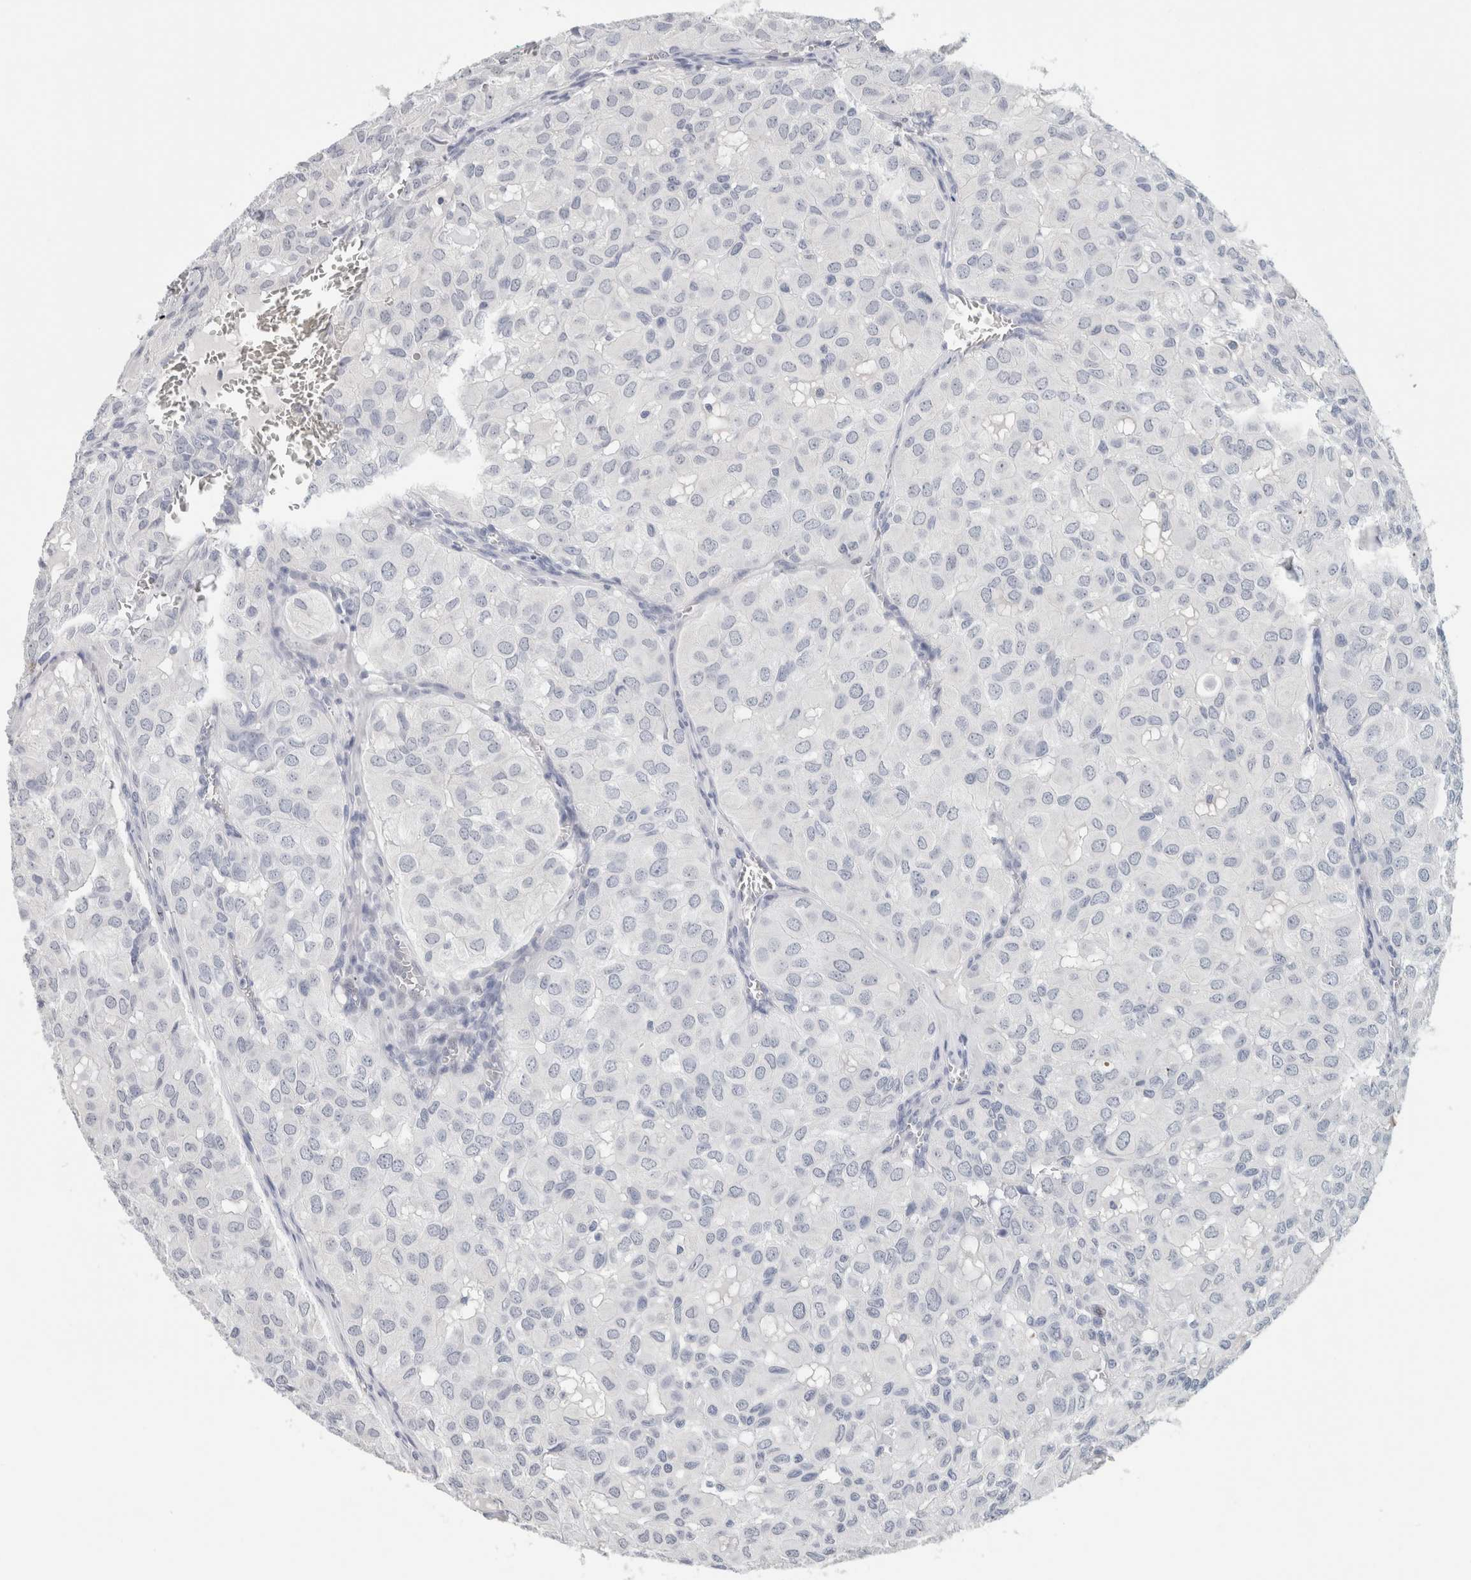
{"staining": {"intensity": "negative", "quantity": "none", "location": "none"}, "tissue": "head and neck cancer", "cell_type": "Tumor cells", "image_type": "cancer", "snomed": [{"axis": "morphology", "description": "Adenocarcinoma, NOS"}, {"axis": "topography", "description": "Salivary gland, NOS"}, {"axis": "topography", "description": "Head-Neck"}], "caption": "Tumor cells are negative for brown protein staining in head and neck adenocarcinoma.", "gene": "IL6", "patient": {"sex": "female", "age": 76}}